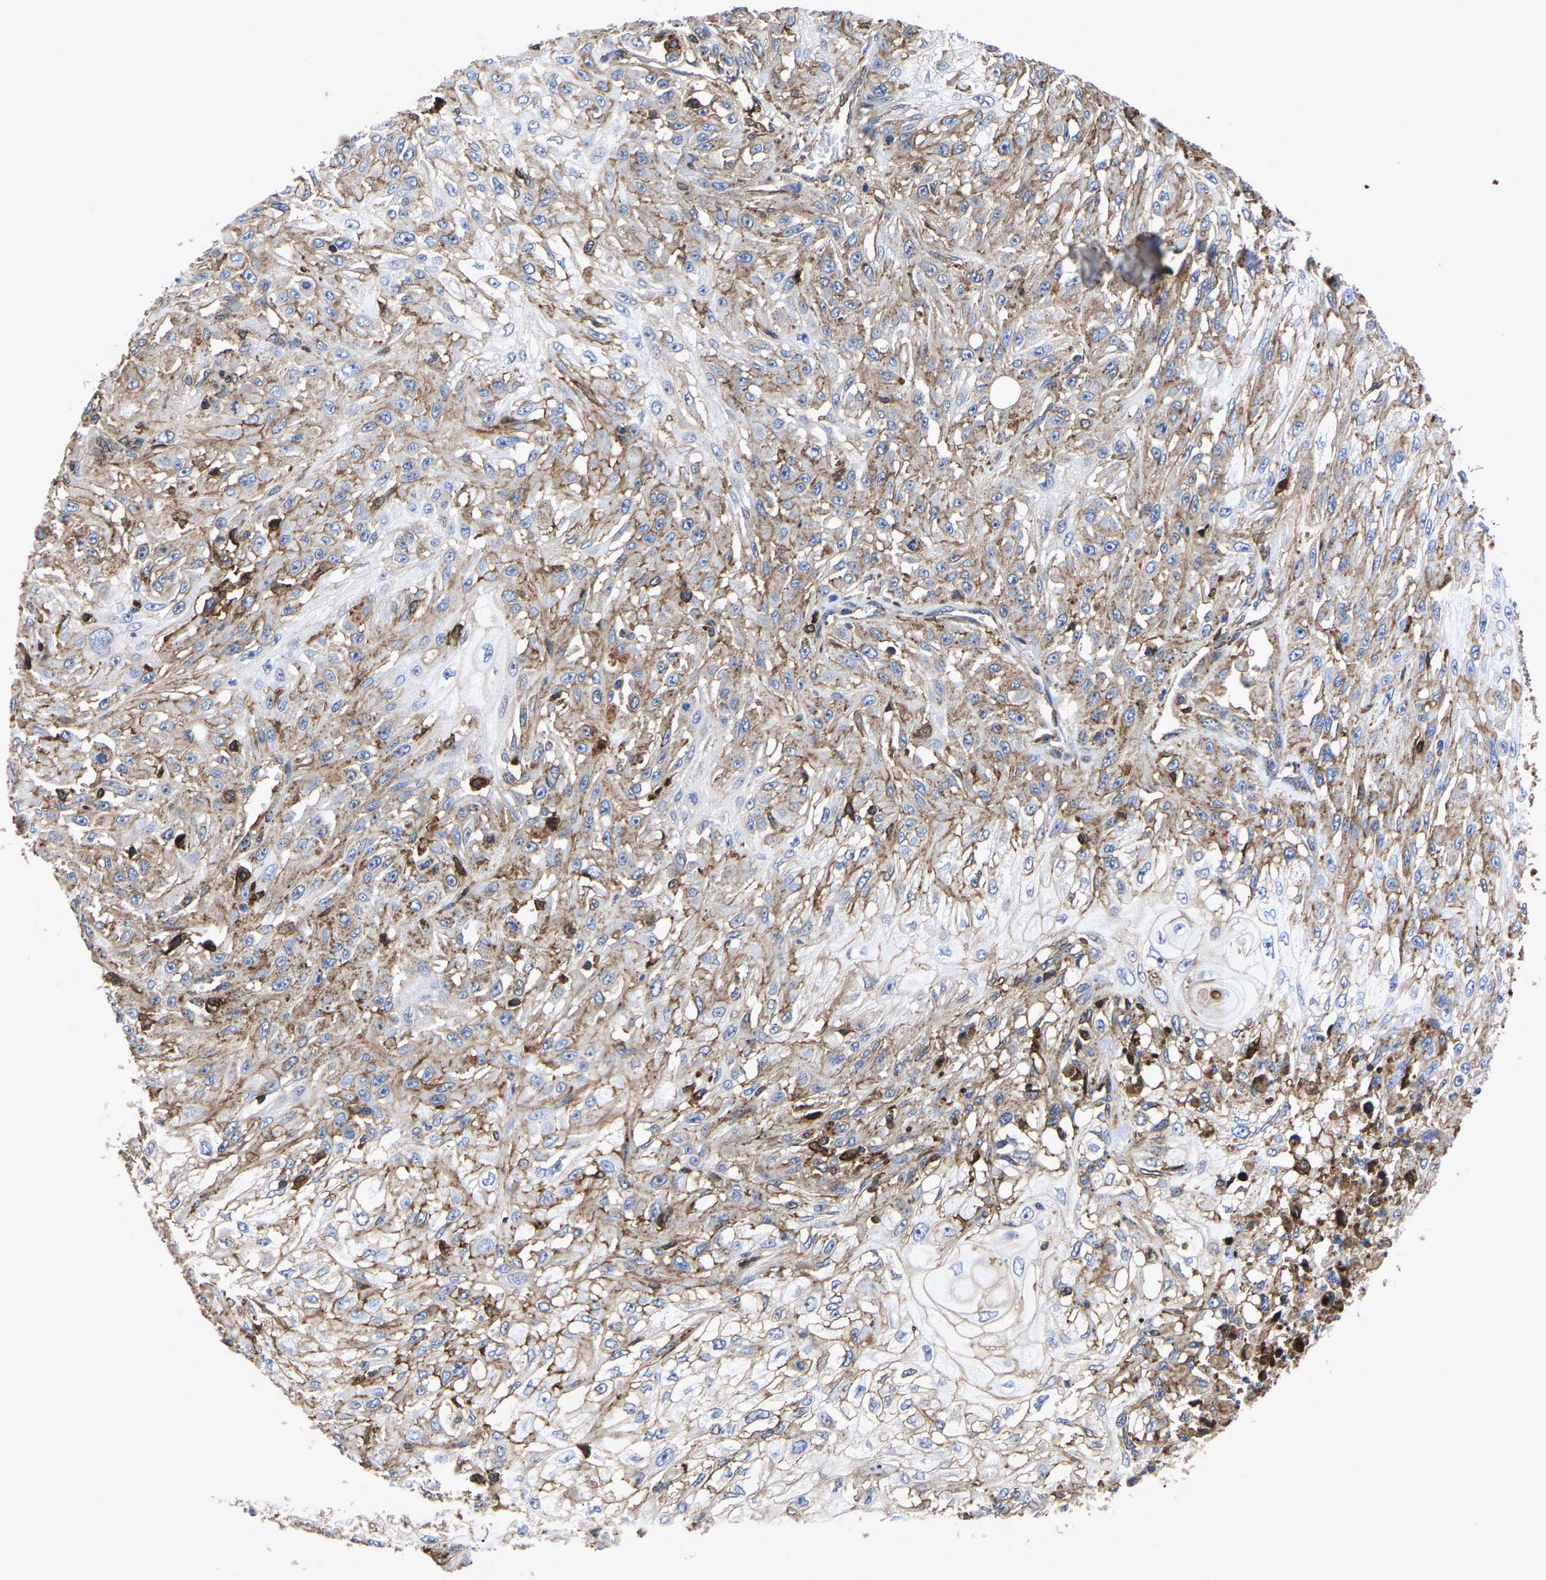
{"staining": {"intensity": "weak", "quantity": "<25%", "location": "cytoplasmic/membranous"}, "tissue": "skin cancer", "cell_type": "Tumor cells", "image_type": "cancer", "snomed": [{"axis": "morphology", "description": "Squamous cell carcinoma, NOS"}, {"axis": "morphology", "description": "Squamous cell carcinoma, metastatic, NOS"}, {"axis": "topography", "description": "Skin"}, {"axis": "topography", "description": "Lymph node"}], "caption": "High magnification brightfield microscopy of skin cancer stained with DAB (brown) and counterstained with hematoxylin (blue): tumor cells show no significant positivity.", "gene": "LIF", "patient": {"sex": "male", "age": 75}}